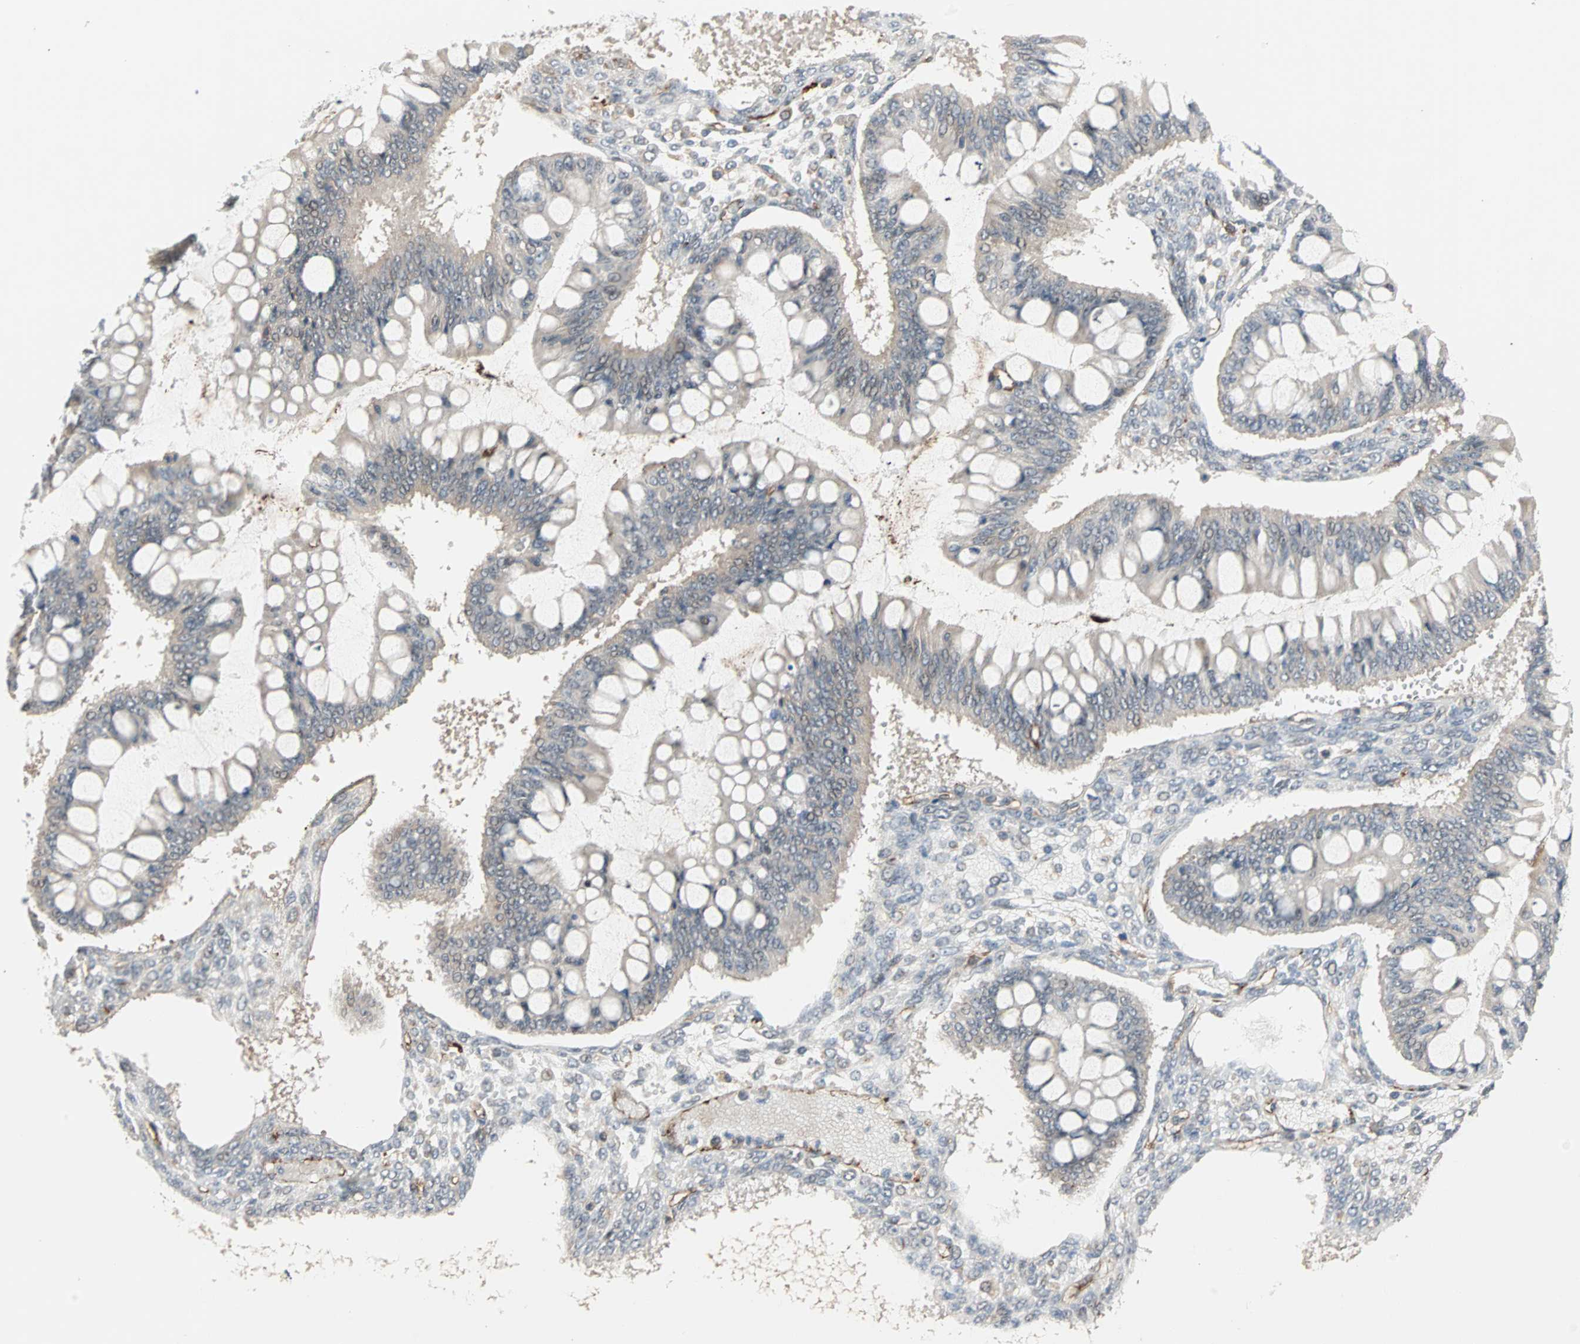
{"staining": {"intensity": "negative", "quantity": "none", "location": "none"}, "tissue": "ovarian cancer", "cell_type": "Tumor cells", "image_type": "cancer", "snomed": [{"axis": "morphology", "description": "Cystadenocarcinoma, mucinous, NOS"}, {"axis": "topography", "description": "Ovary"}], "caption": "There is no significant staining in tumor cells of ovarian mucinous cystadenocarcinoma.", "gene": "PROS1", "patient": {"sex": "female", "age": 73}}